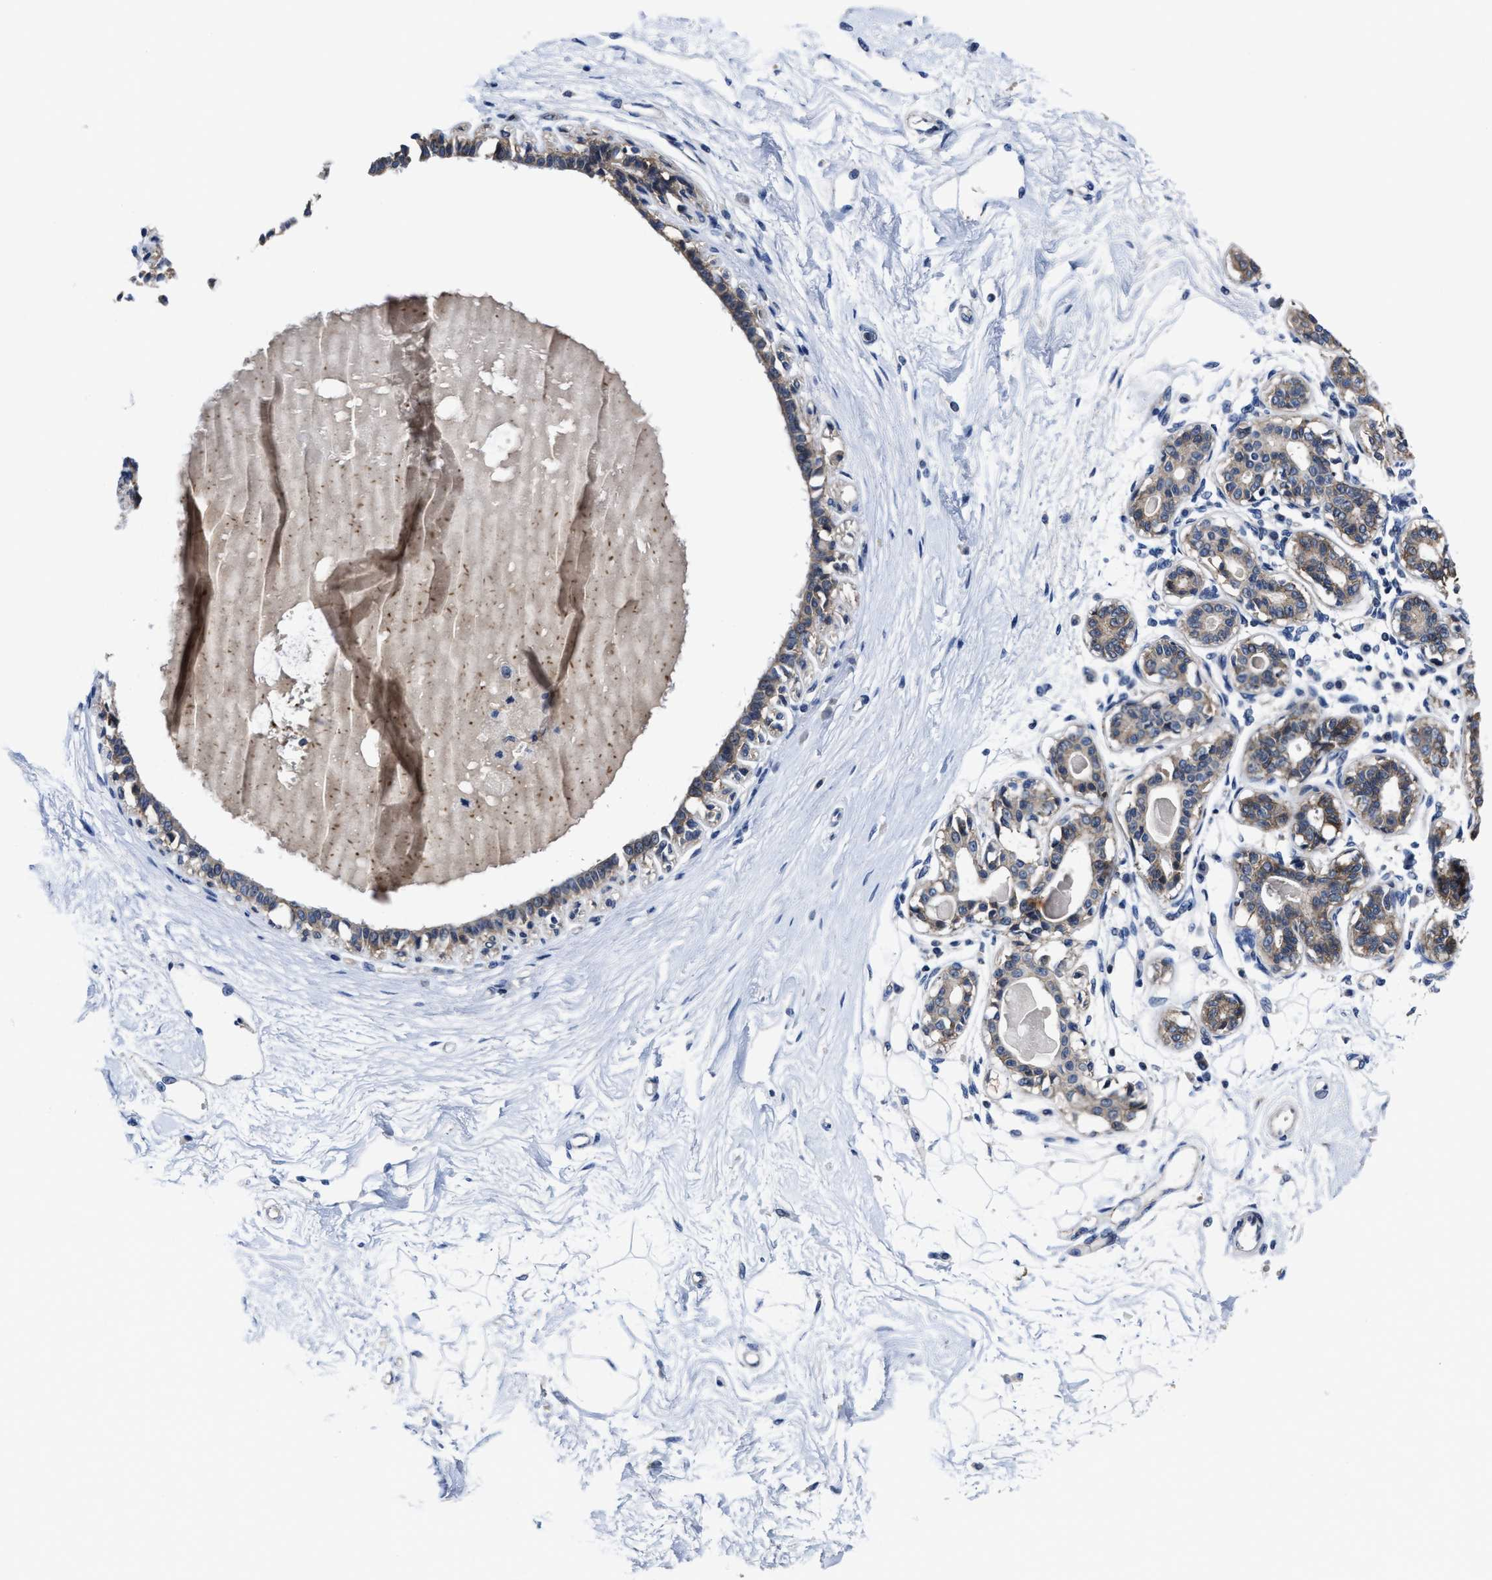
{"staining": {"intensity": "negative", "quantity": "none", "location": "none"}, "tissue": "breast", "cell_type": "Adipocytes", "image_type": "normal", "snomed": [{"axis": "morphology", "description": "Normal tissue, NOS"}, {"axis": "topography", "description": "Breast"}], "caption": "DAB (3,3'-diaminobenzidine) immunohistochemical staining of normal breast exhibits no significant staining in adipocytes.", "gene": "GHITM", "patient": {"sex": "female", "age": 45}}